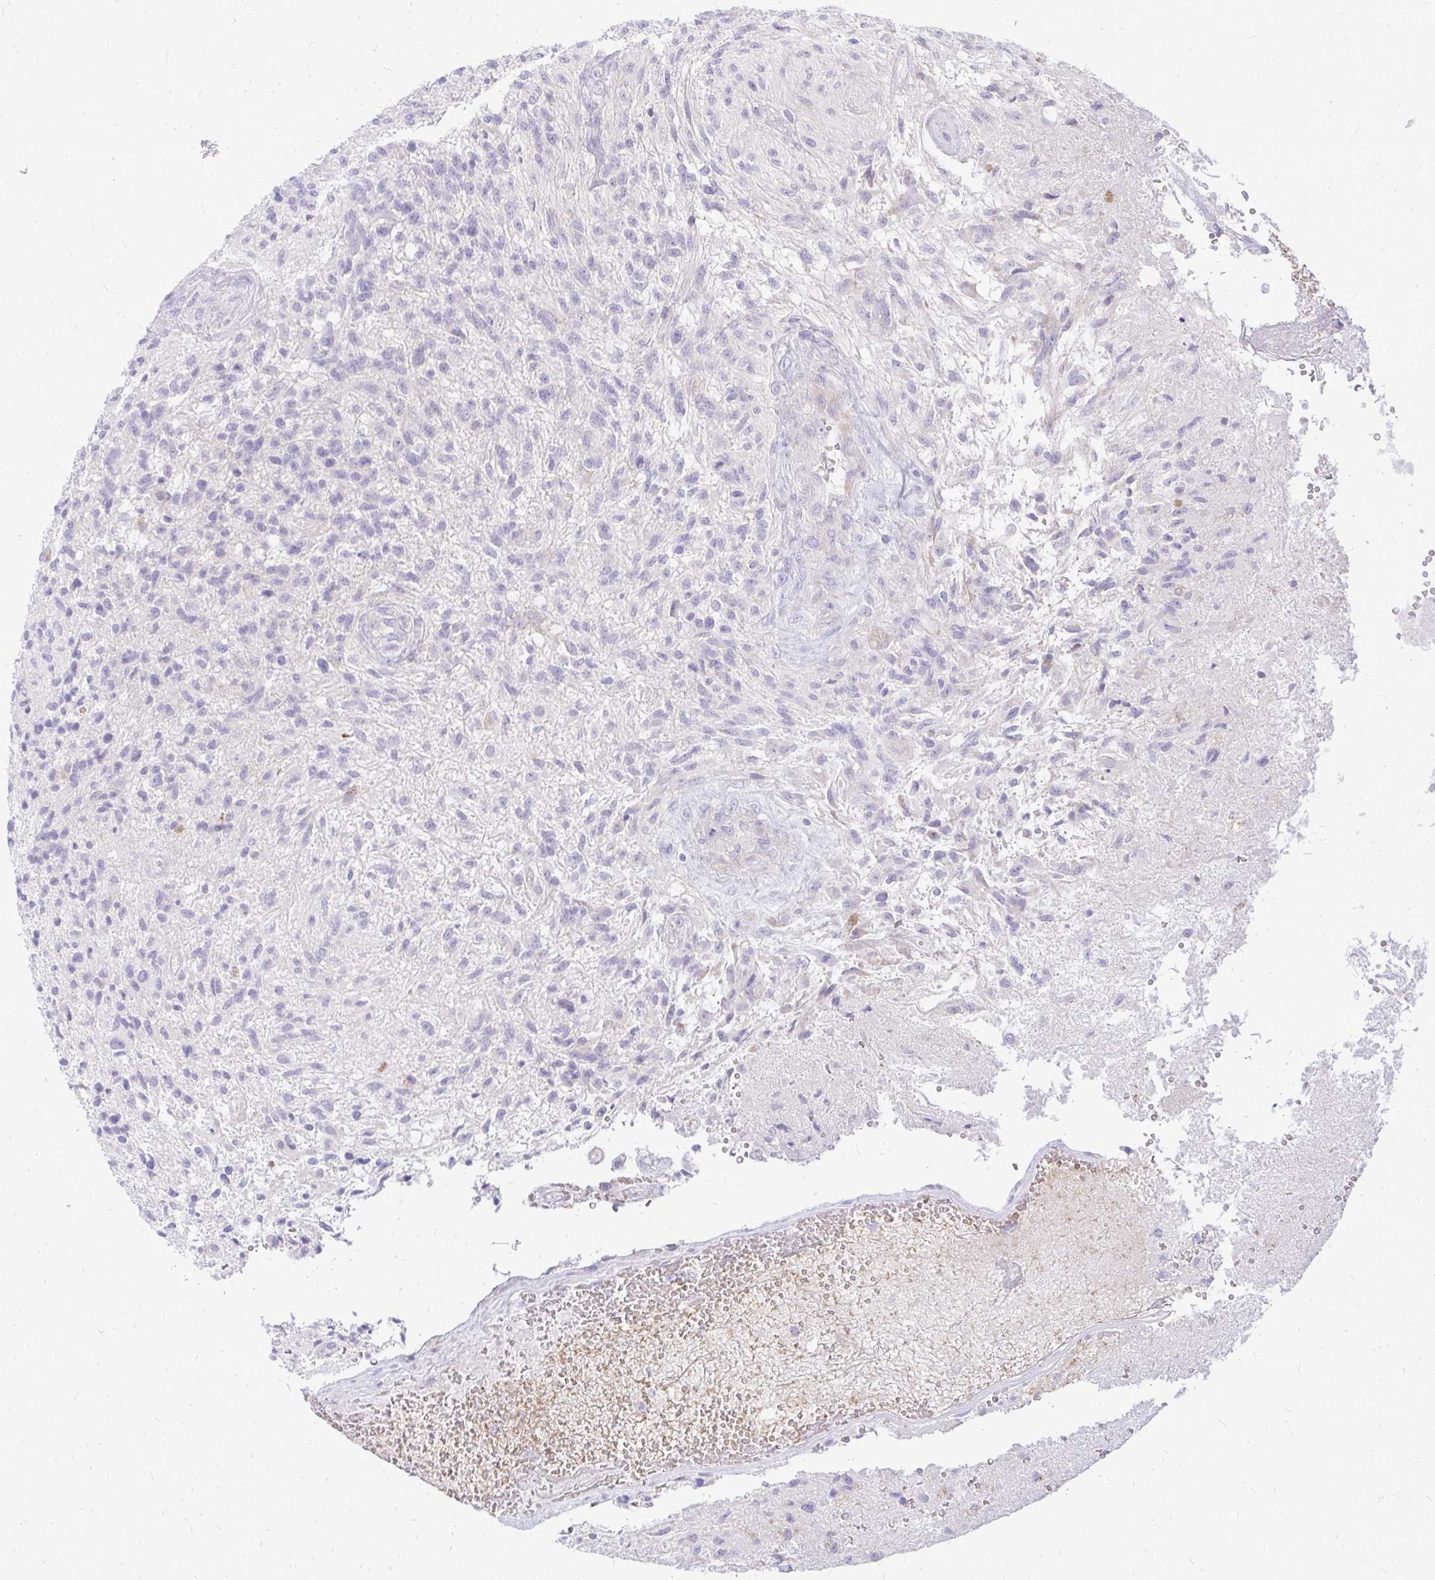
{"staining": {"intensity": "negative", "quantity": "none", "location": "none"}, "tissue": "glioma", "cell_type": "Tumor cells", "image_type": "cancer", "snomed": [{"axis": "morphology", "description": "Glioma, malignant, High grade"}, {"axis": "topography", "description": "Brain"}], "caption": "Tumor cells show no significant staining in malignant glioma (high-grade).", "gene": "TSPEAR", "patient": {"sex": "male", "age": 56}}